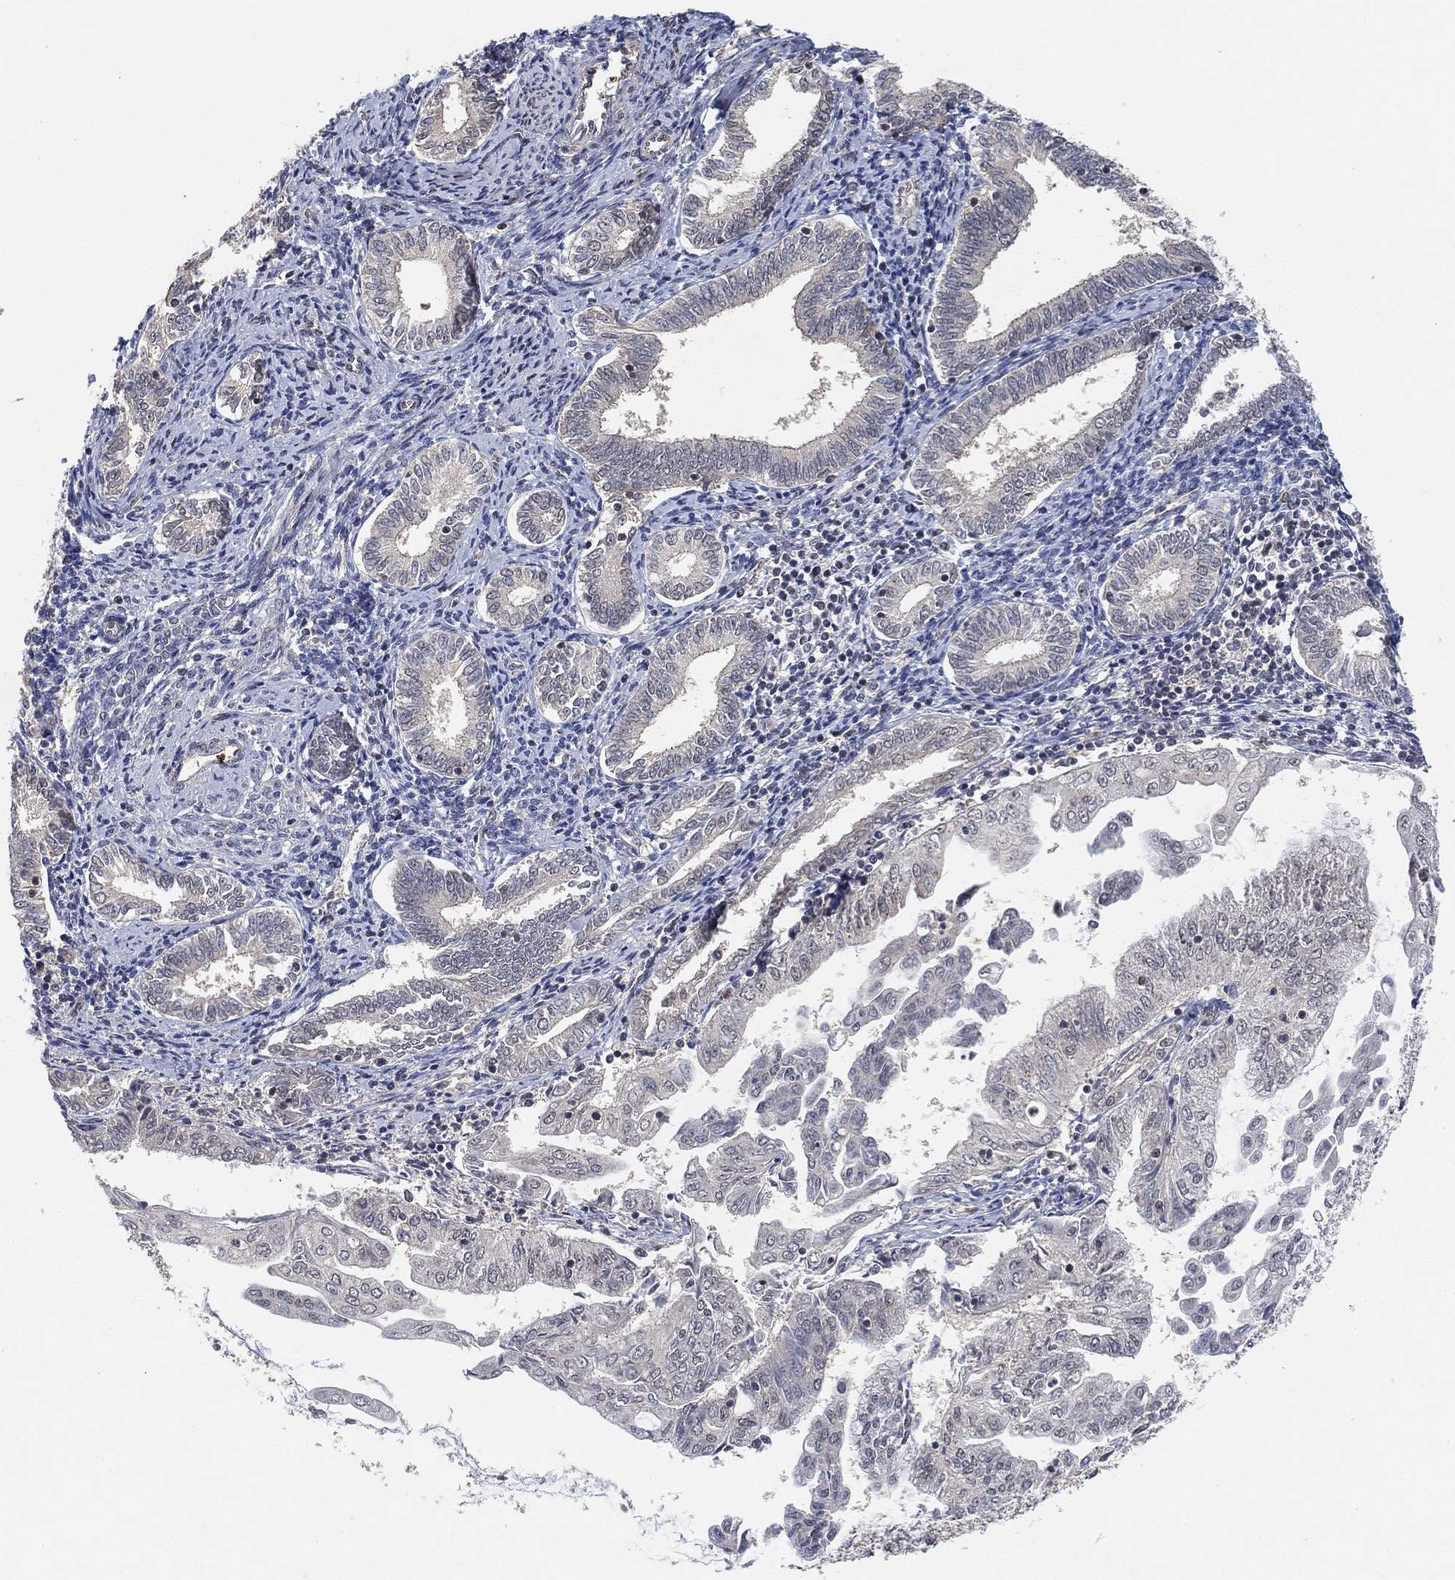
{"staining": {"intensity": "negative", "quantity": "none", "location": "none"}, "tissue": "endometrial cancer", "cell_type": "Tumor cells", "image_type": "cancer", "snomed": [{"axis": "morphology", "description": "Adenocarcinoma, NOS"}, {"axis": "topography", "description": "Endometrium"}], "caption": "Histopathology image shows no protein expression in tumor cells of endometrial adenocarcinoma tissue.", "gene": "CCDC43", "patient": {"sex": "female", "age": 56}}